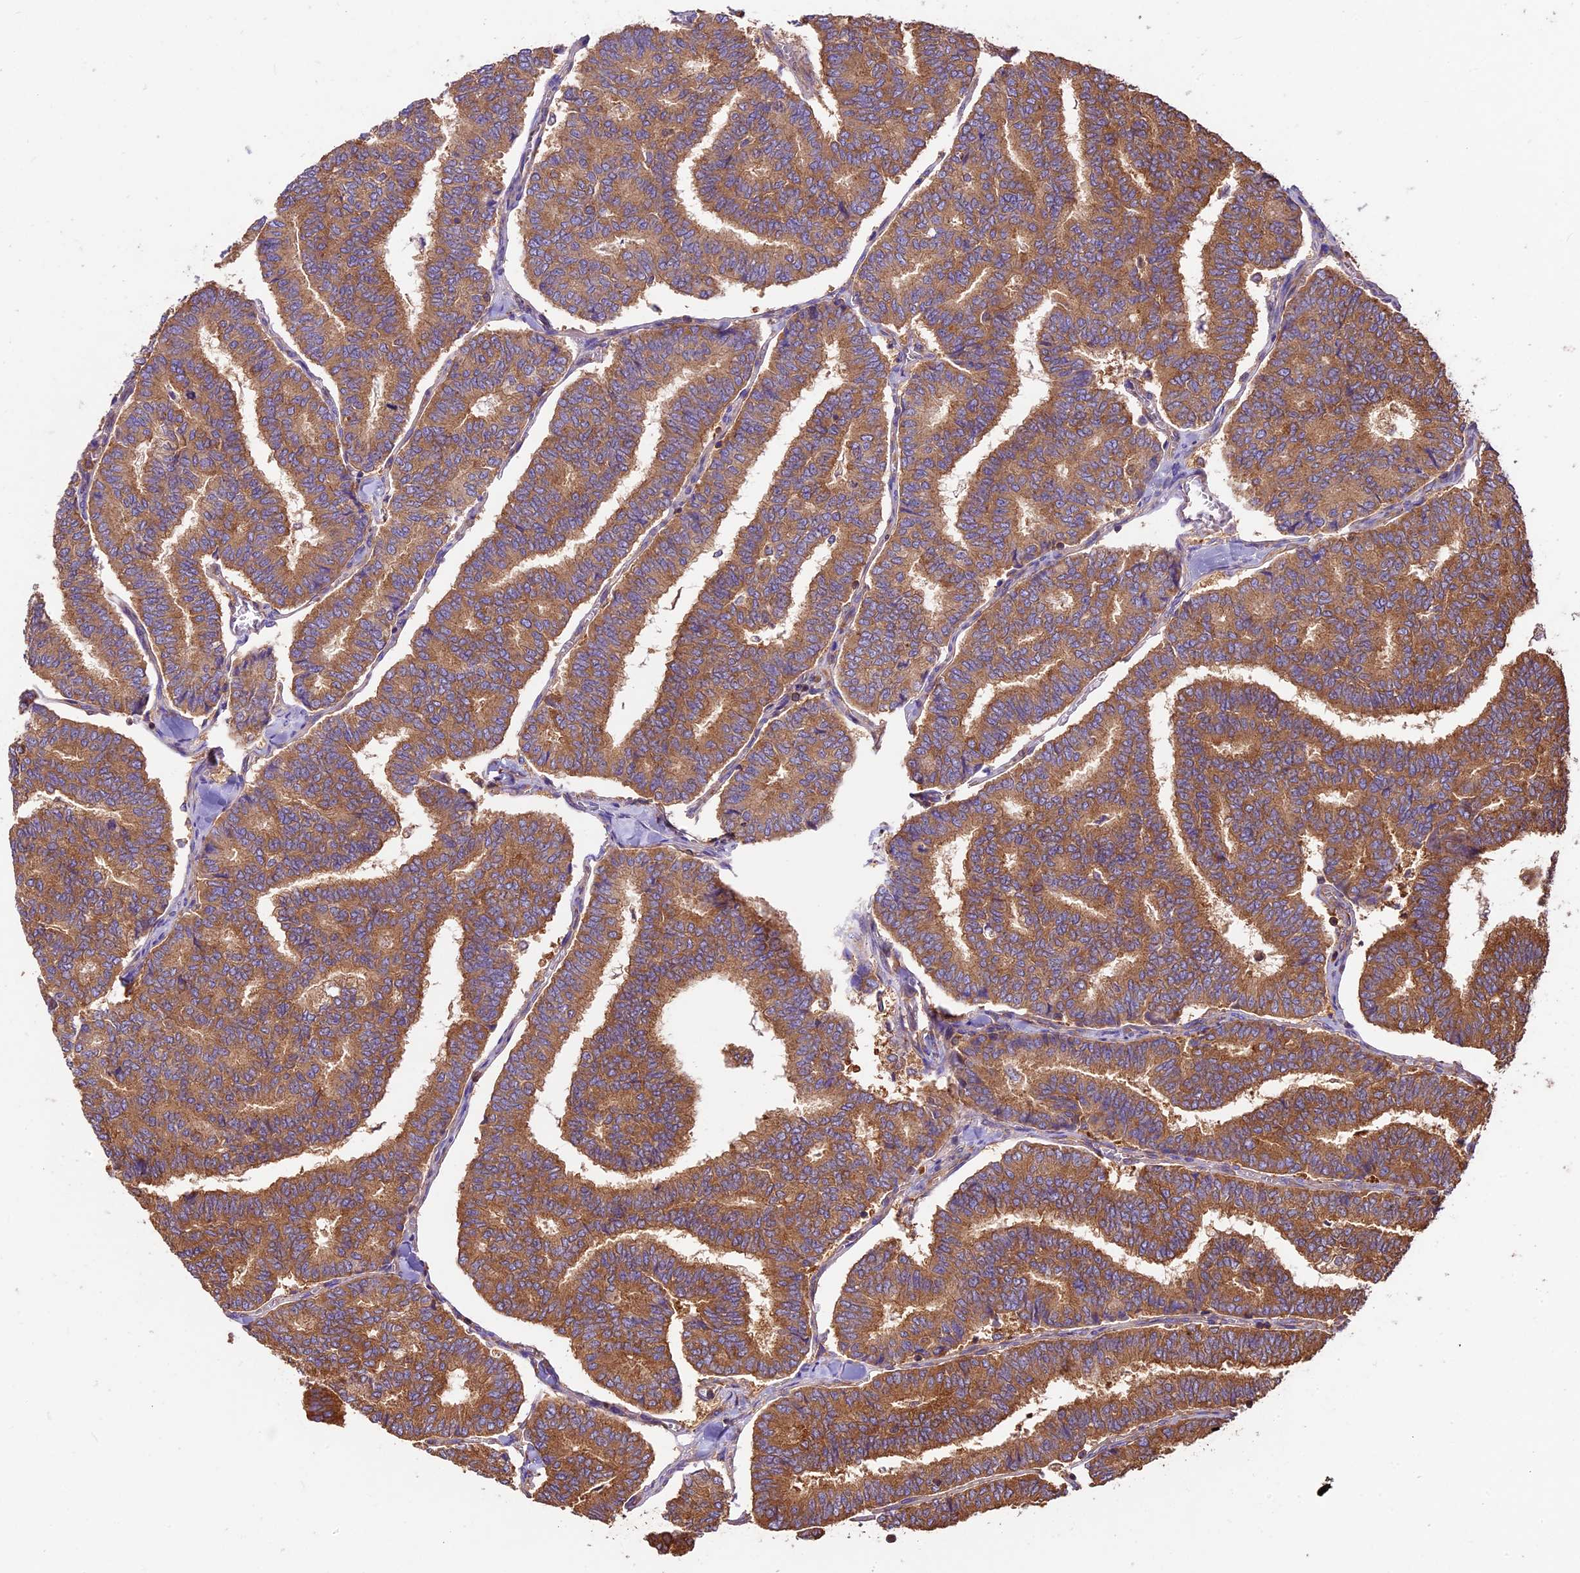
{"staining": {"intensity": "moderate", "quantity": ">75%", "location": "cytoplasmic/membranous"}, "tissue": "thyroid cancer", "cell_type": "Tumor cells", "image_type": "cancer", "snomed": [{"axis": "morphology", "description": "Papillary adenocarcinoma, NOS"}, {"axis": "topography", "description": "Thyroid gland"}], "caption": "The image shows a brown stain indicating the presence of a protein in the cytoplasmic/membranous of tumor cells in thyroid papillary adenocarcinoma.", "gene": "KARS1", "patient": {"sex": "female", "age": 35}}